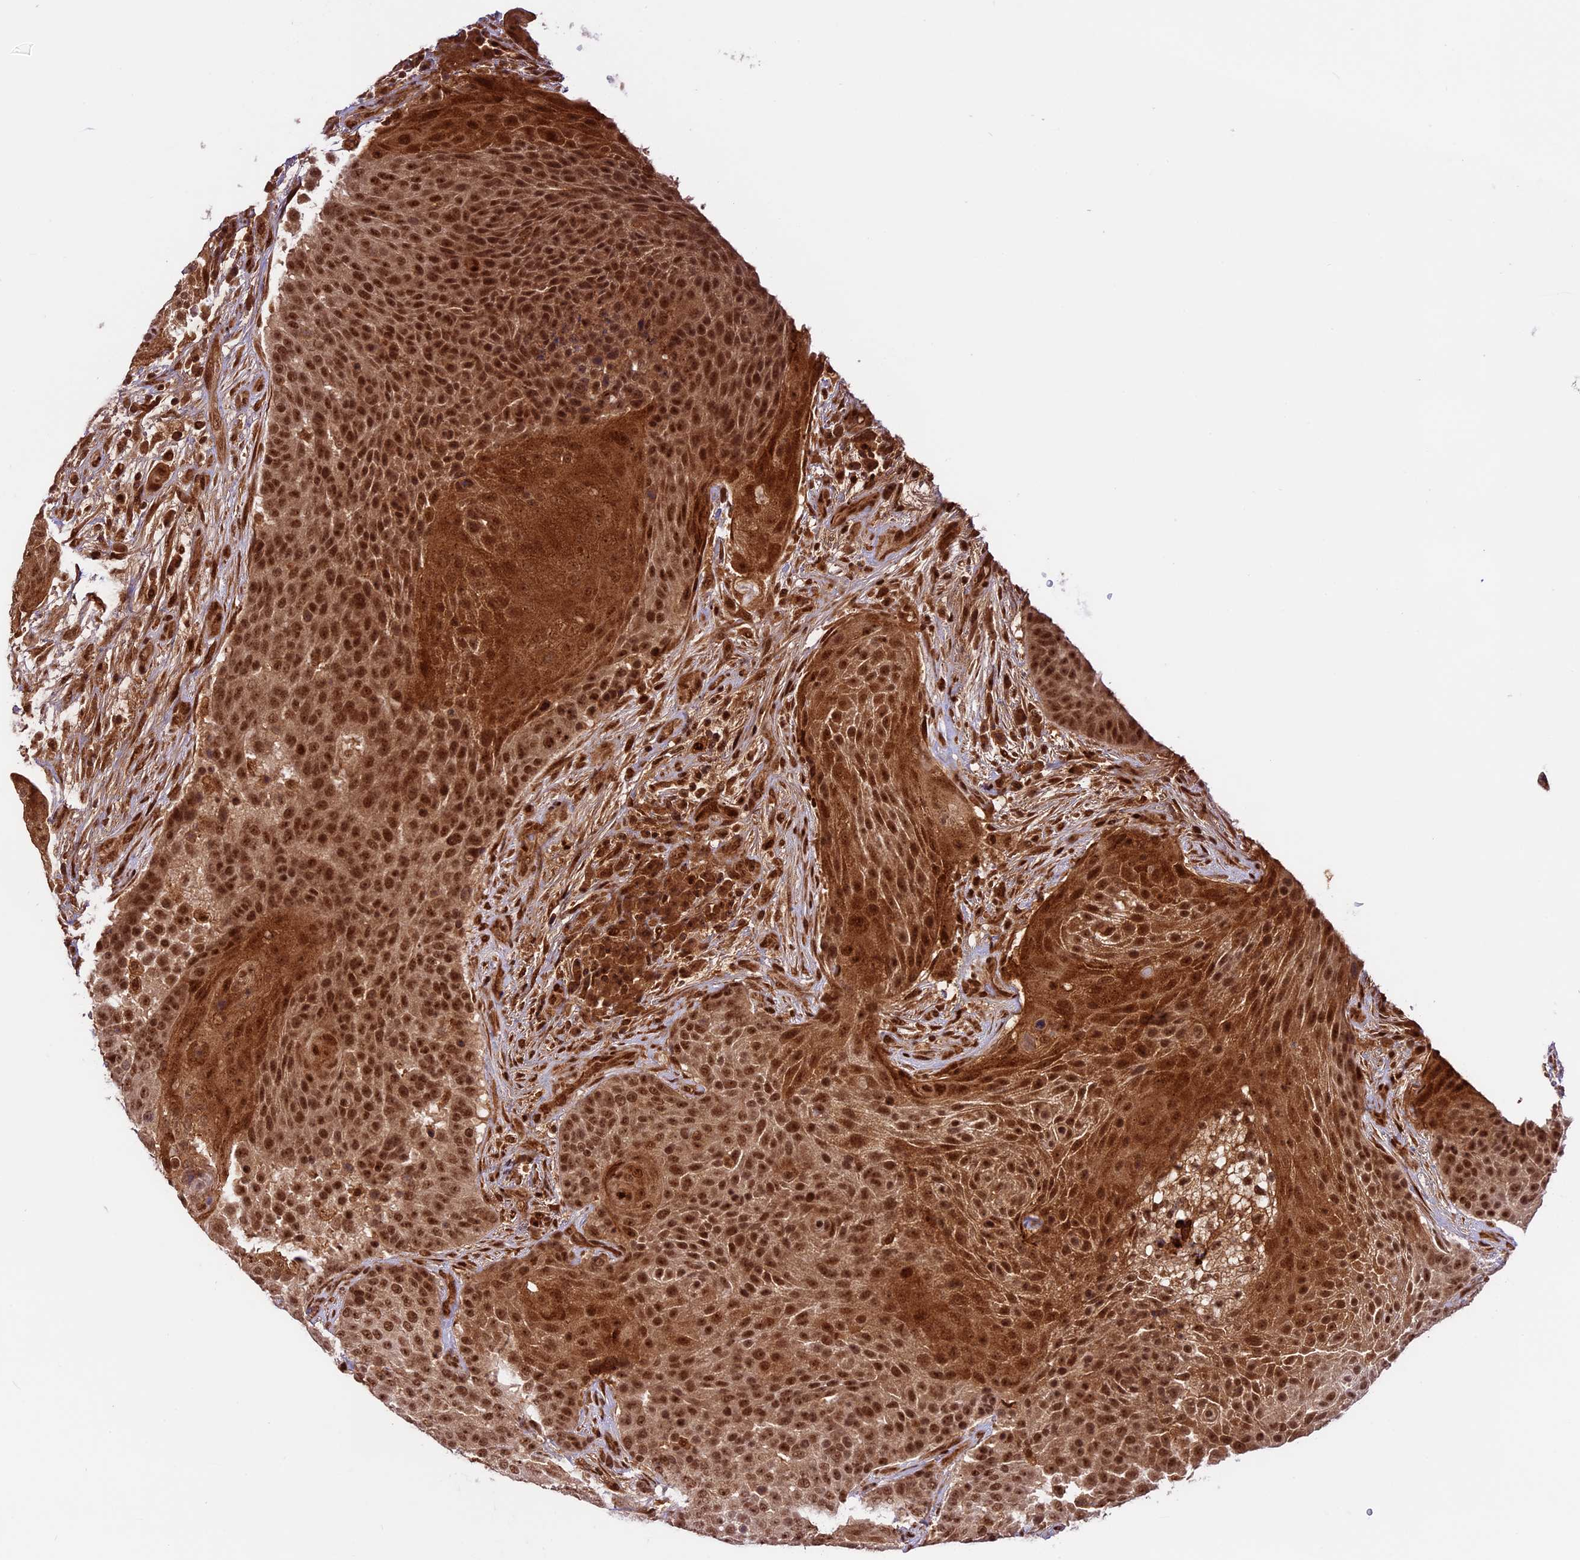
{"staining": {"intensity": "strong", "quantity": ">75%", "location": "cytoplasmic/membranous,nuclear"}, "tissue": "urothelial cancer", "cell_type": "Tumor cells", "image_type": "cancer", "snomed": [{"axis": "morphology", "description": "Urothelial carcinoma, High grade"}, {"axis": "topography", "description": "Urinary bladder"}], "caption": "Brown immunohistochemical staining in human urothelial cancer reveals strong cytoplasmic/membranous and nuclear expression in about >75% of tumor cells.", "gene": "DHX38", "patient": {"sex": "female", "age": 63}}